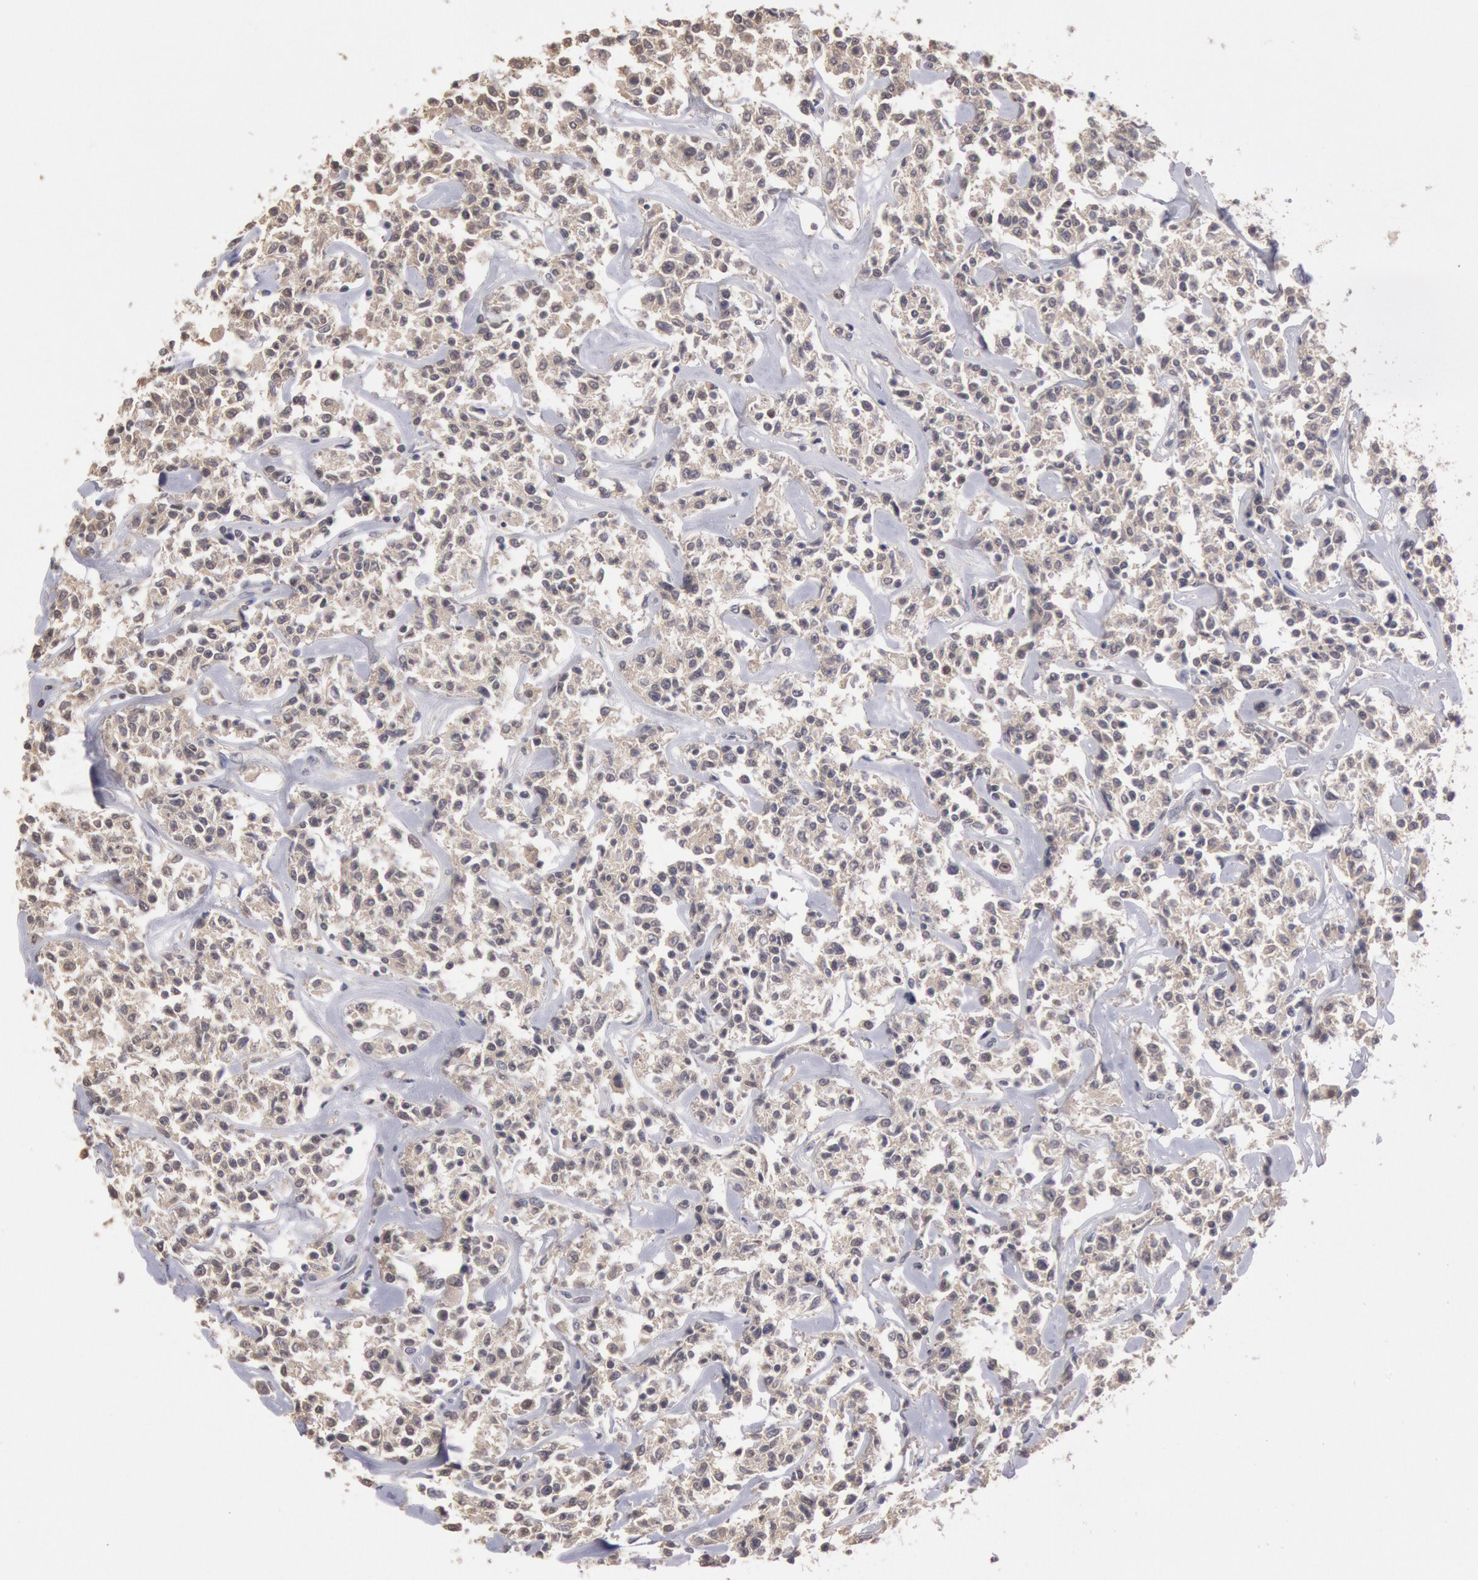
{"staining": {"intensity": "weak", "quantity": "25%-75%", "location": "cytoplasmic/membranous"}, "tissue": "lymphoma", "cell_type": "Tumor cells", "image_type": "cancer", "snomed": [{"axis": "morphology", "description": "Malignant lymphoma, non-Hodgkin's type, Low grade"}, {"axis": "topography", "description": "Small intestine"}], "caption": "About 25%-75% of tumor cells in lymphoma demonstrate weak cytoplasmic/membranous protein expression as visualized by brown immunohistochemical staining.", "gene": "PLA2G6", "patient": {"sex": "female", "age": 59}}